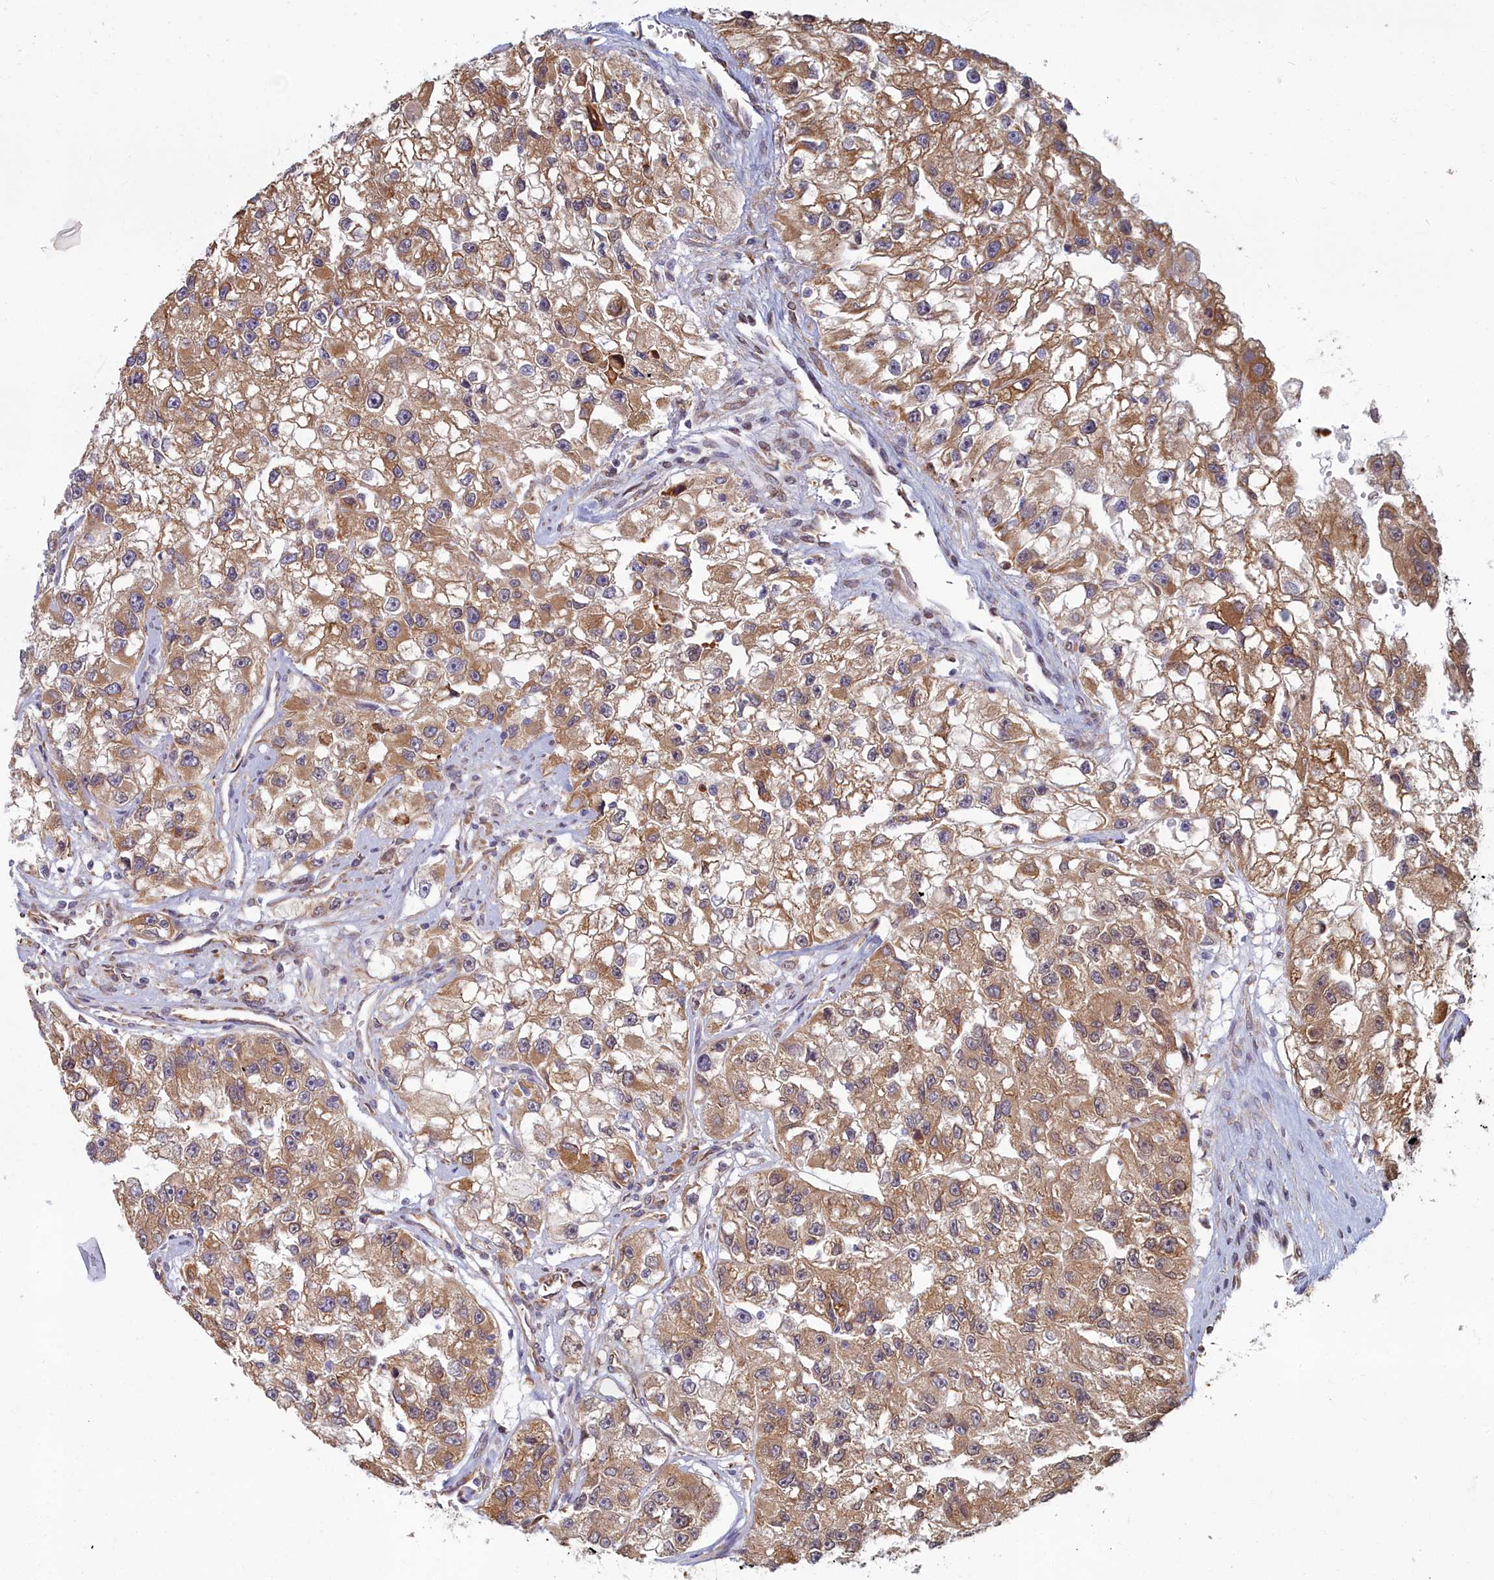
{"staining": {"intensity": "moderate", "quantity": ">75%", "location": "cytoplasmic/membranous"}, "tissue": "renal cancer", "cell_type": "Tumor cells", "image_type": "cancer", "snomed": [{"axis": "morphology", "description": "Adenocarcinoma, NOS"}, {"axis": "topography", "description": "Kidney"}], "caption": "A medium amount of moderate cytoplasmic/membranous positivity is identified in about >75% of tumor cells in renal cancer (adenocarcinoma) tissue.", "gene": "MAK16", "patient": {"sex": "male", "age": 63}}